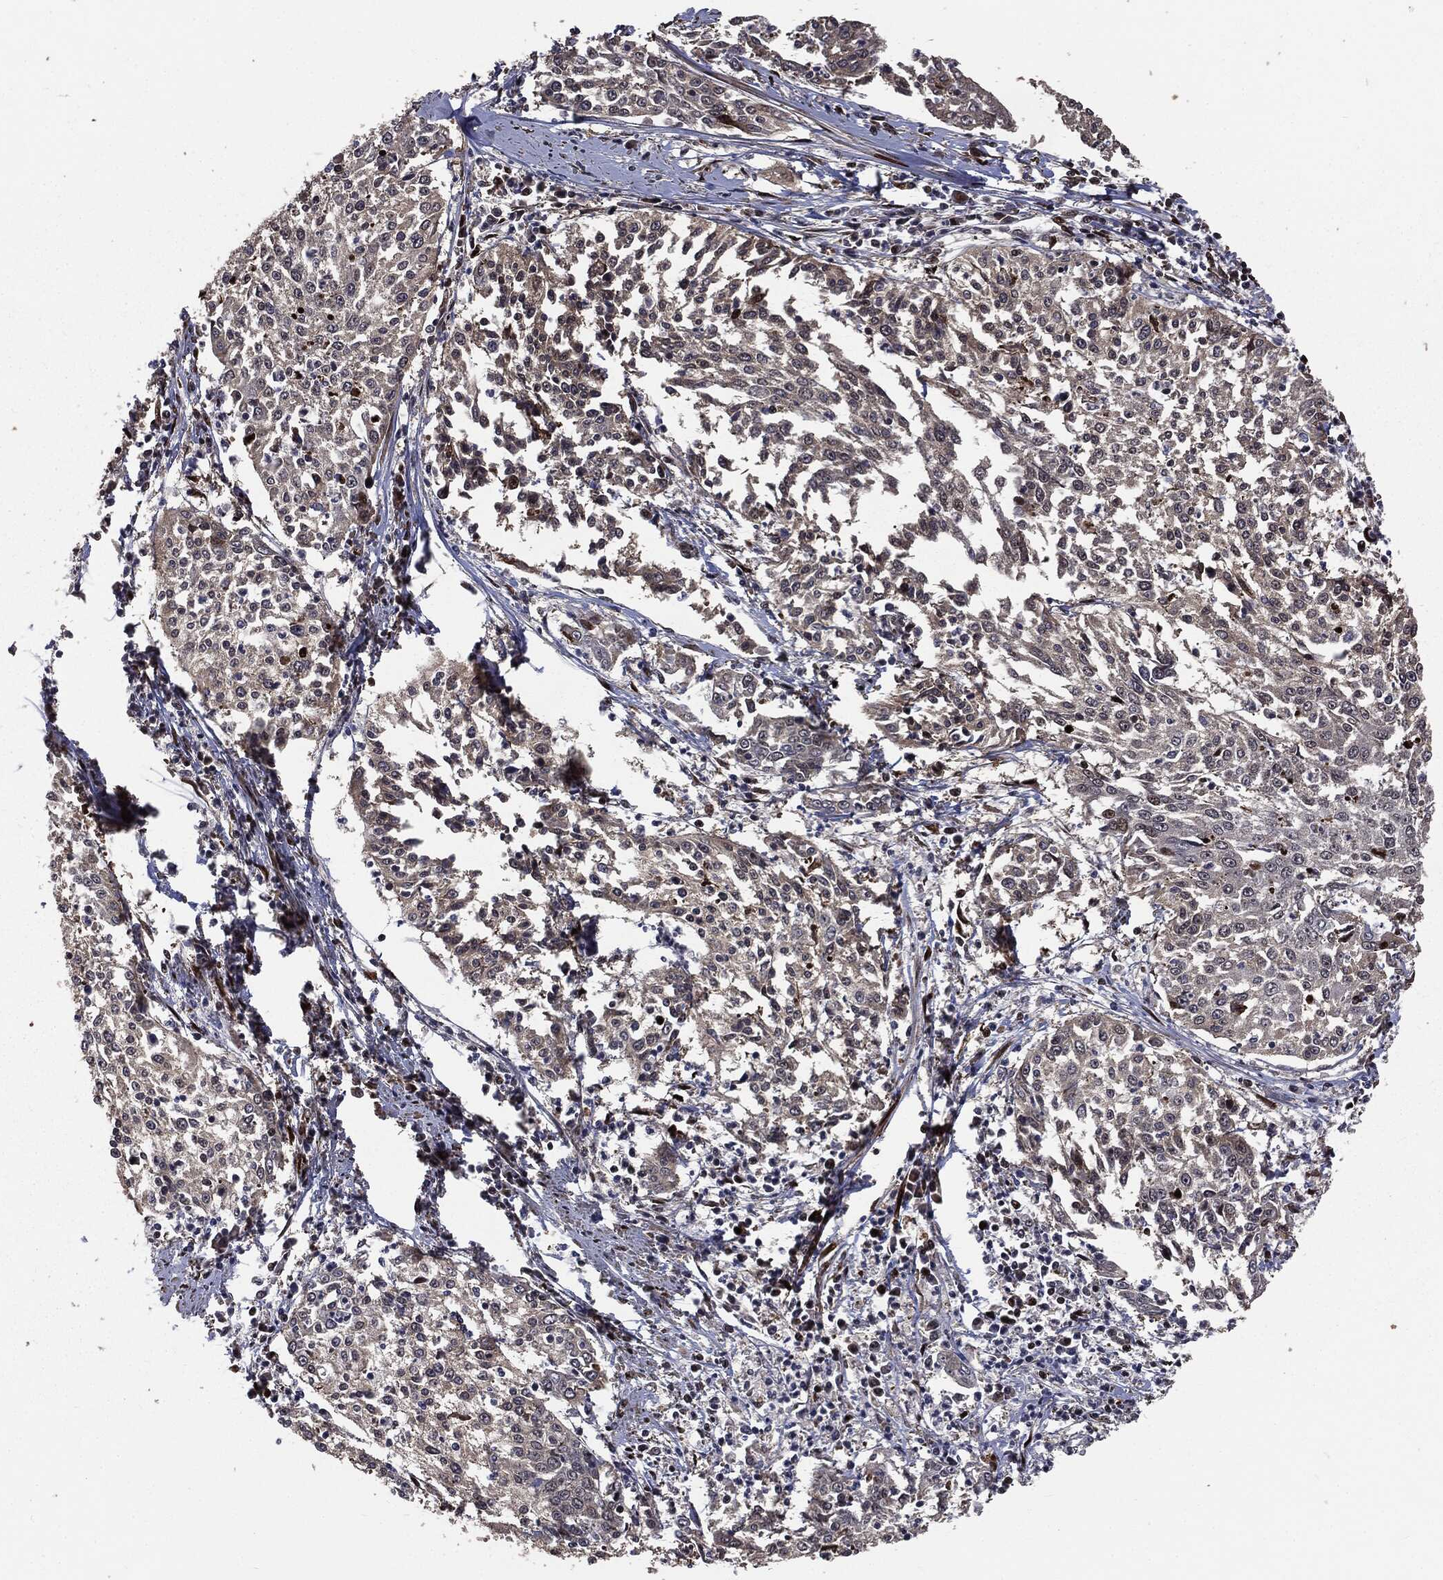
{"staining": {"intensity": "weak", "quantity": "25%-75%", "location": "cytoplasmic/membranous"}, "tissue": "cervical cancer", "cell_type": "Tumor cells", "image_type": "cancer", "snomed": [{"axis": "morphology", "description": "Squamous cell carcinoma, NOS"}, {"axis": "topography", "description": "Cervix"}], "caption": "Cervical squamous cell carcinoma tissue shows weak cytoplasmic/membranous positivity in about 25%-75% of tumor cells, visualized by immunohistochemistry.", "gene": "SMAD4", "patient": {"sex": "female", "age": 41}}